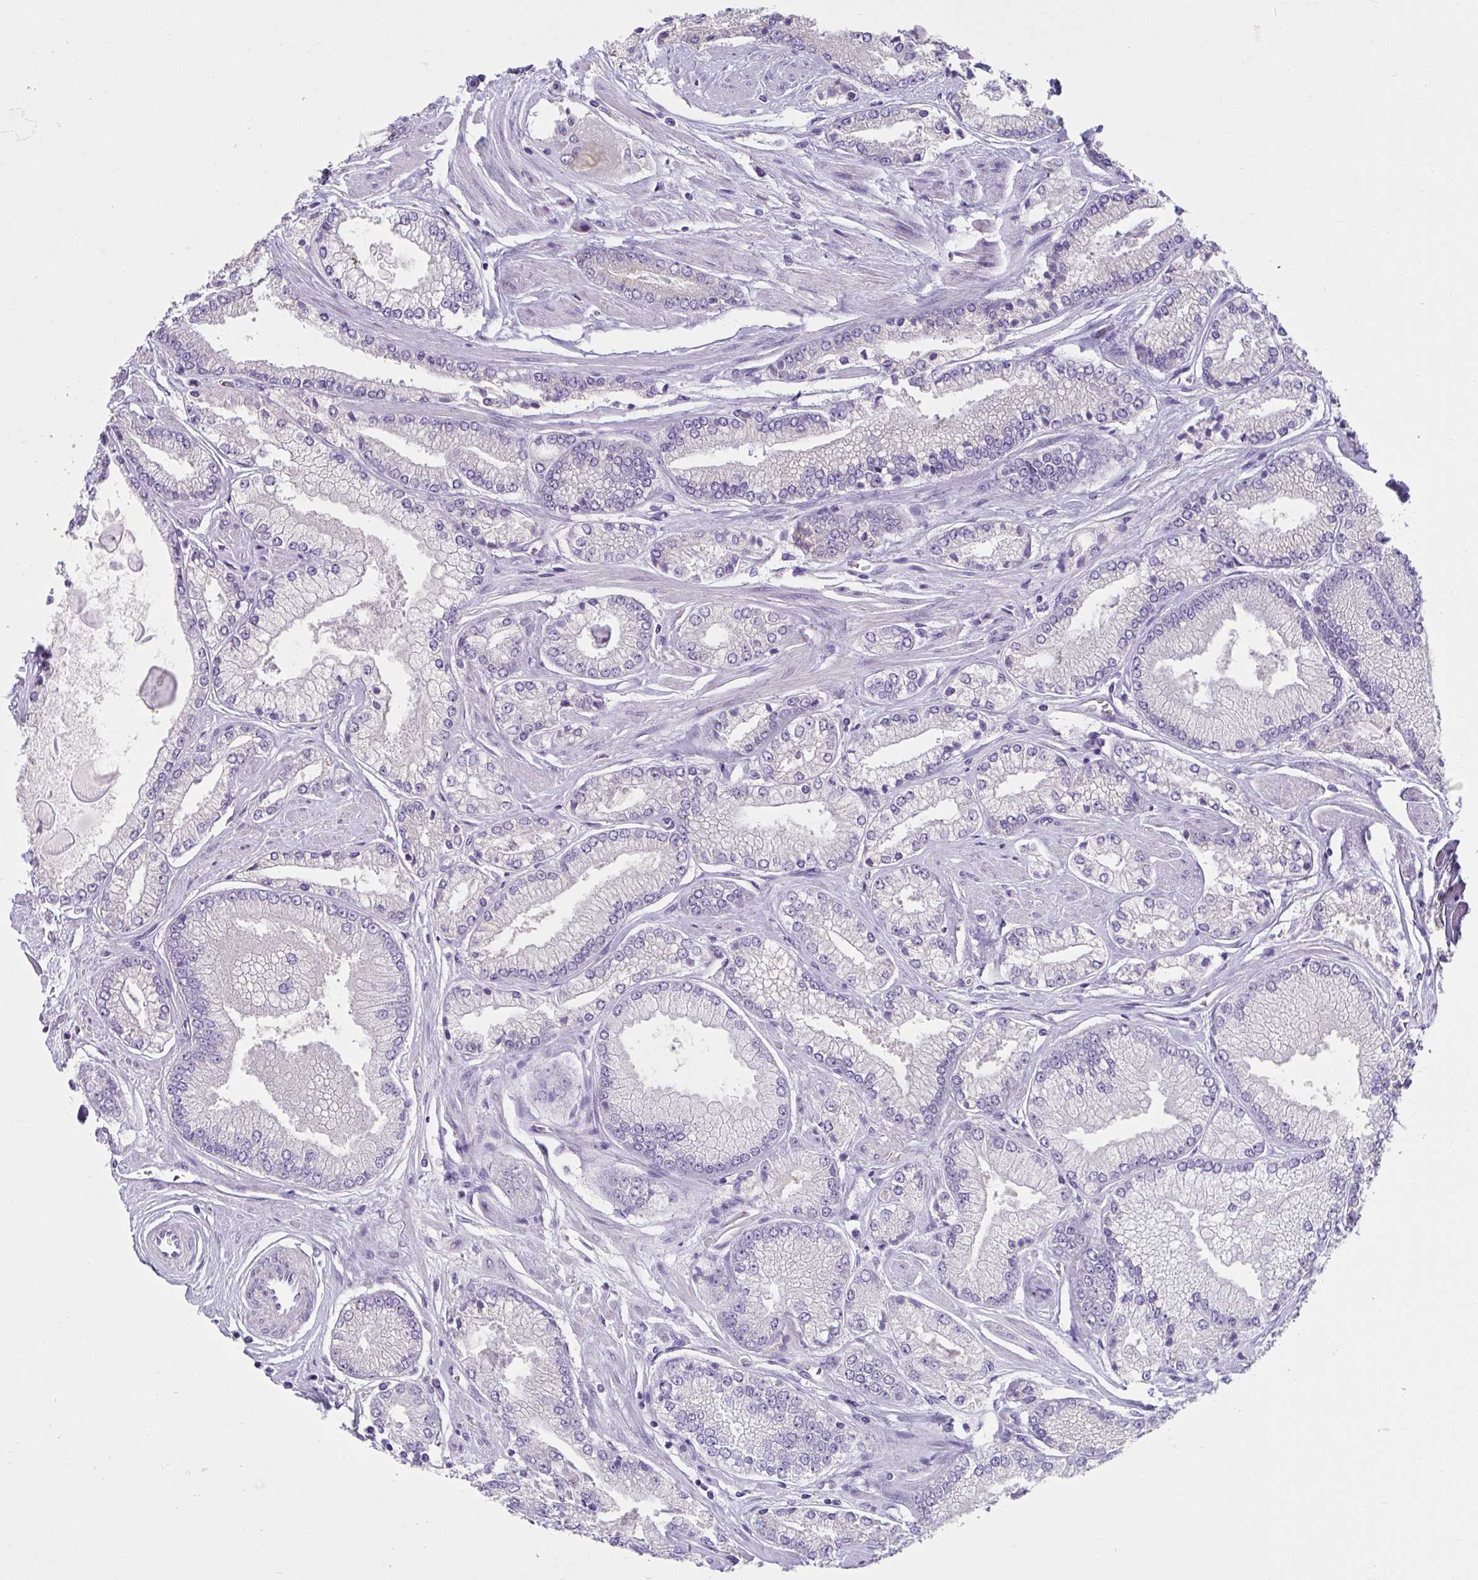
{"staining": {"intensity": "negative", "quantity": "none", "location": "none"}, "tissue": "prostate cancer", "cell_type": "Tumor cells", "image_type": "cancer", "snomed": [{"axis": "morphology", "description": "Adenocarcinoma, Low grade"}, {"axis": "topography", "description": "Prostate"}], "caption": "This is a histopathology image of IHC staining of low-grade adenocarcinoma (prostate), which shows no positivity in tumor cells.", "gene": "CXCR1", "patient": {"sex": "male", "age": 67}}